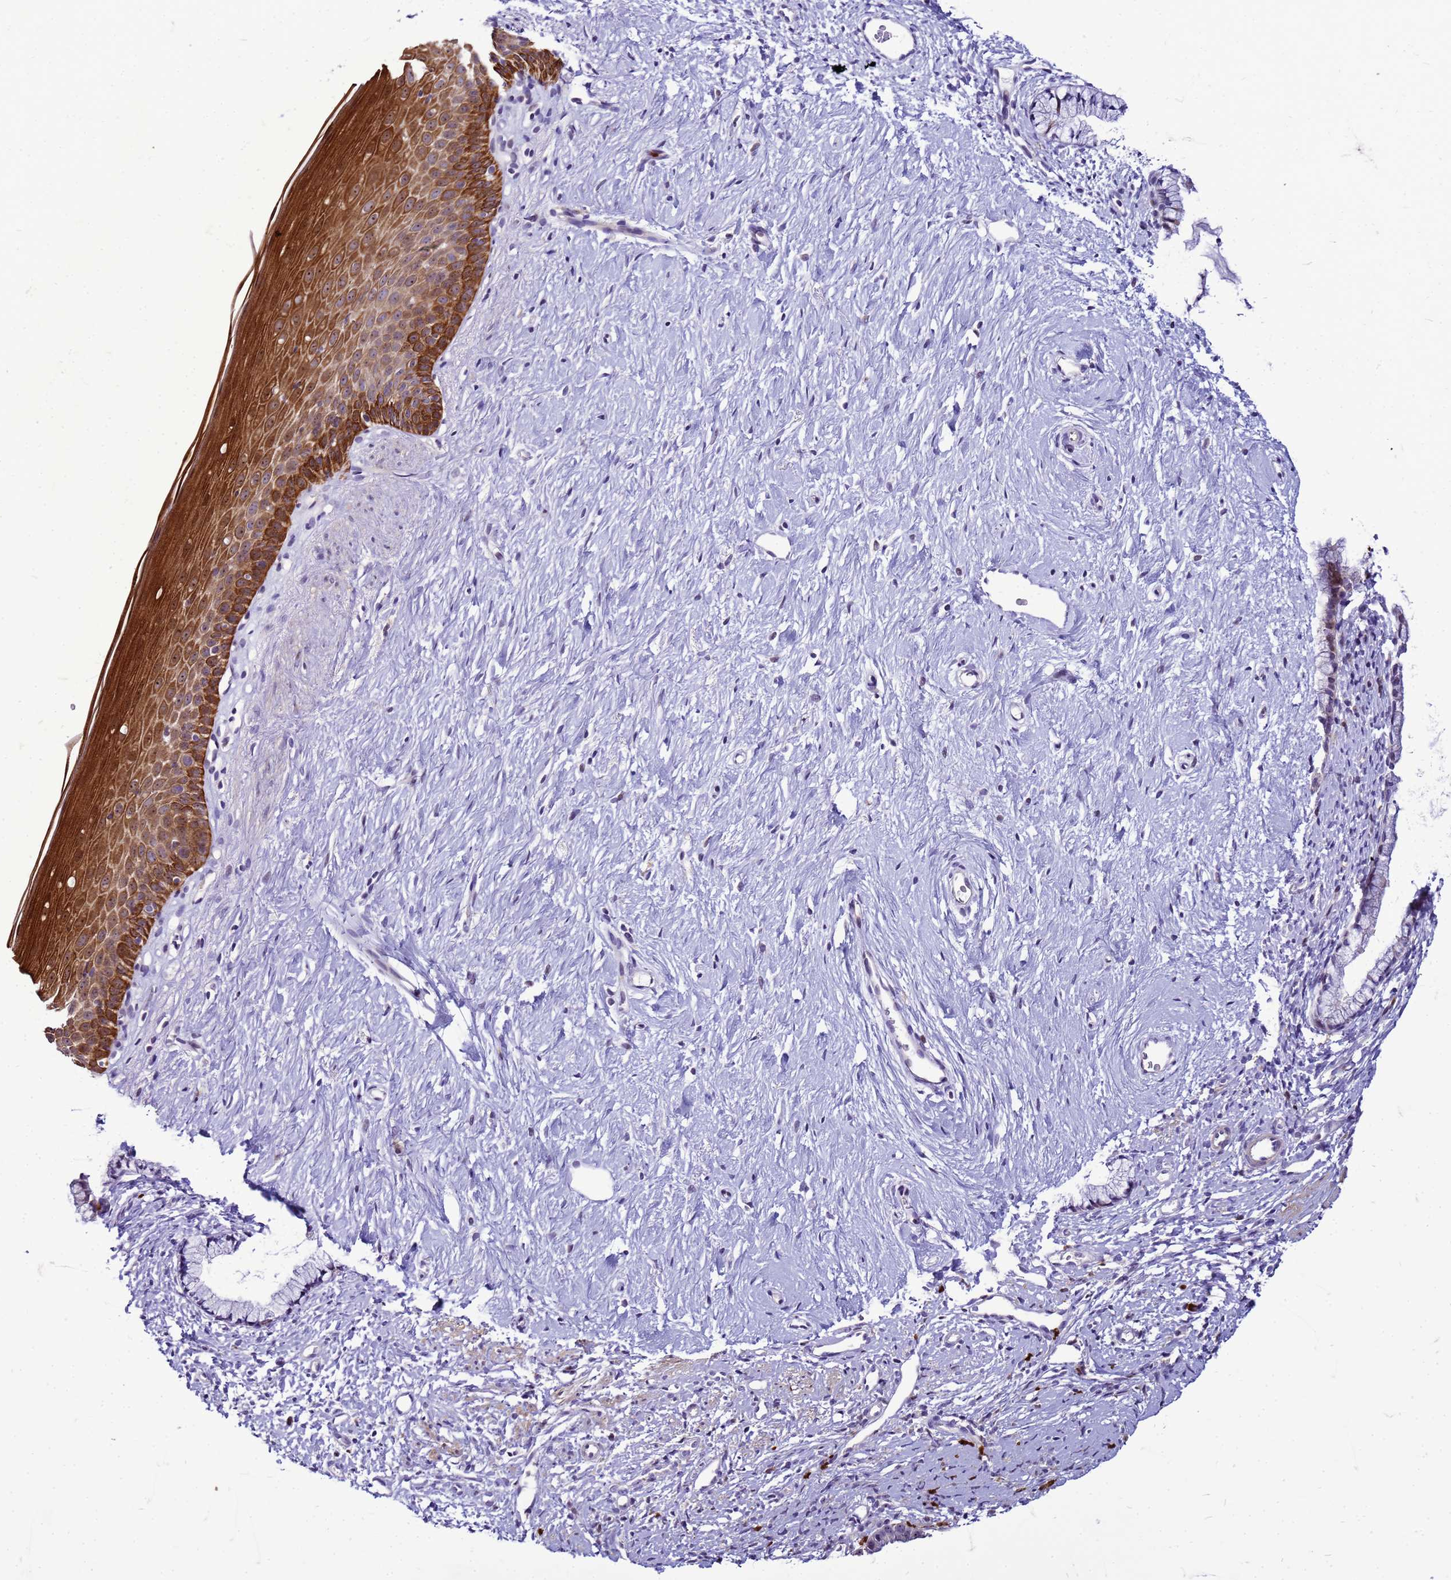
{"staining": {"intensity": "negative", "quantity": "none", "location": "none"}, "tissue": "cervix", "cell_type": "Glandular cells", "image_type": "normal", "snomed": [{"axis": "morphology", "description": "Normal tissue, NOS"}, {"axis": "topography", "description": "Cervix"}], "caption": "The immunohistochemistry micrograph has no significant positivity in glandular cells of cervix. (Immunohistochemistry, brightfield microscopy, high magnification).", "gene": "VPS4B", "patient": {"sex": "female", "age": 57}}